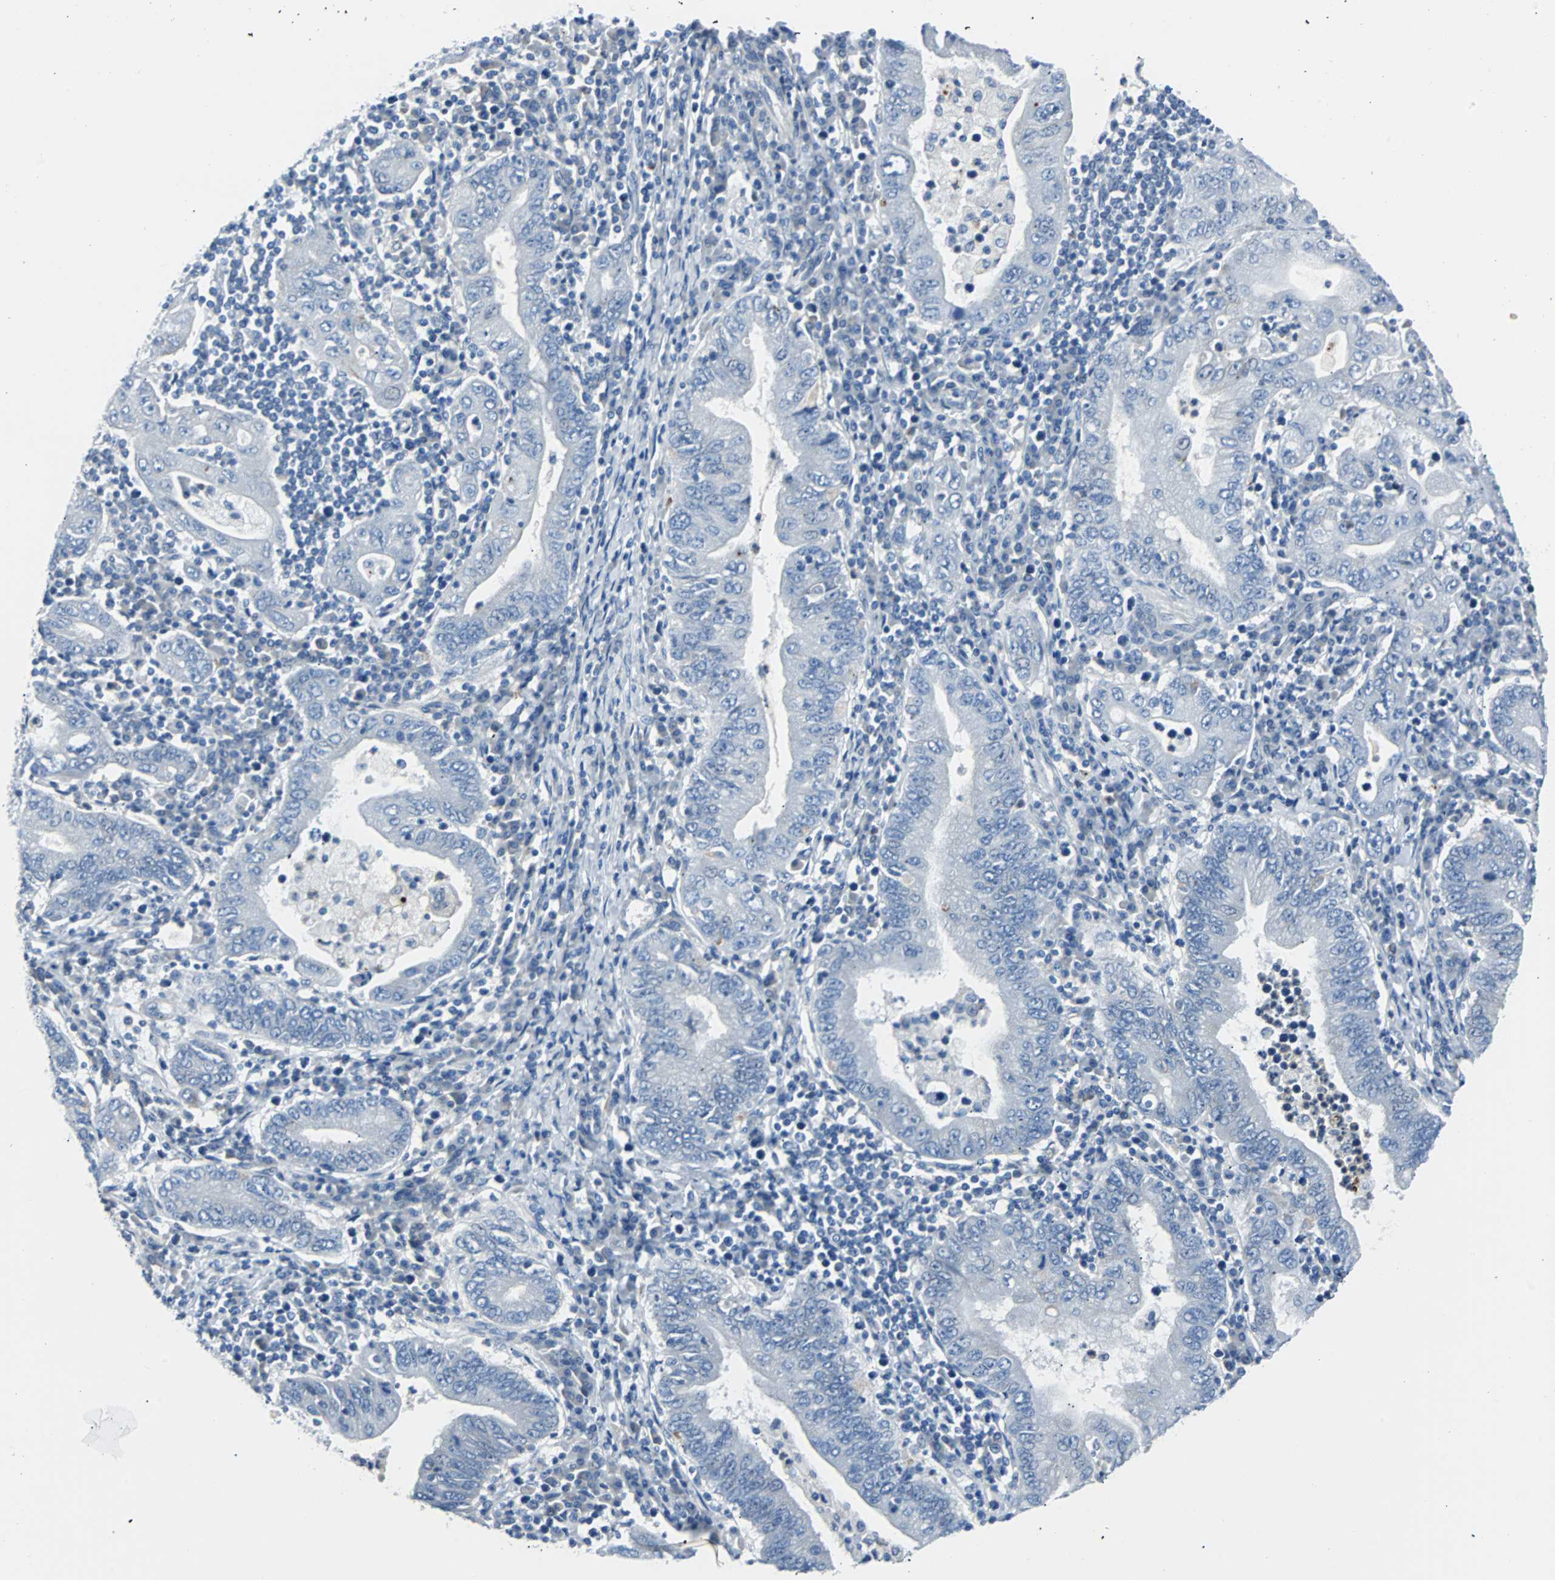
{"staining": {"intensity": "negative", "quantity": "none", "location": "none"}, "tissue": "stomach cancer", "cell_type": "Tumor cells", "image_type": "cancer", "snomed": [{"axis": "morphology", "description": "Normal tissue, NOS"}, {"axis": "morphology", "description": "Adenocarcinoma, NOS"}, {"axis": "topography", "description": "Esophagus"}, {"axis": "topography", "description": "Stomach, upper"}, {"axis": "topography", "description": "Peripheral nerve tissue"}], "caption": "IHC image of adenocarcinoma (stomach) stained for a protein (brown), which reveals no expression in tumor cells.", "gene": "RASA1", "patient": {"sex": "male", "age": 62}}